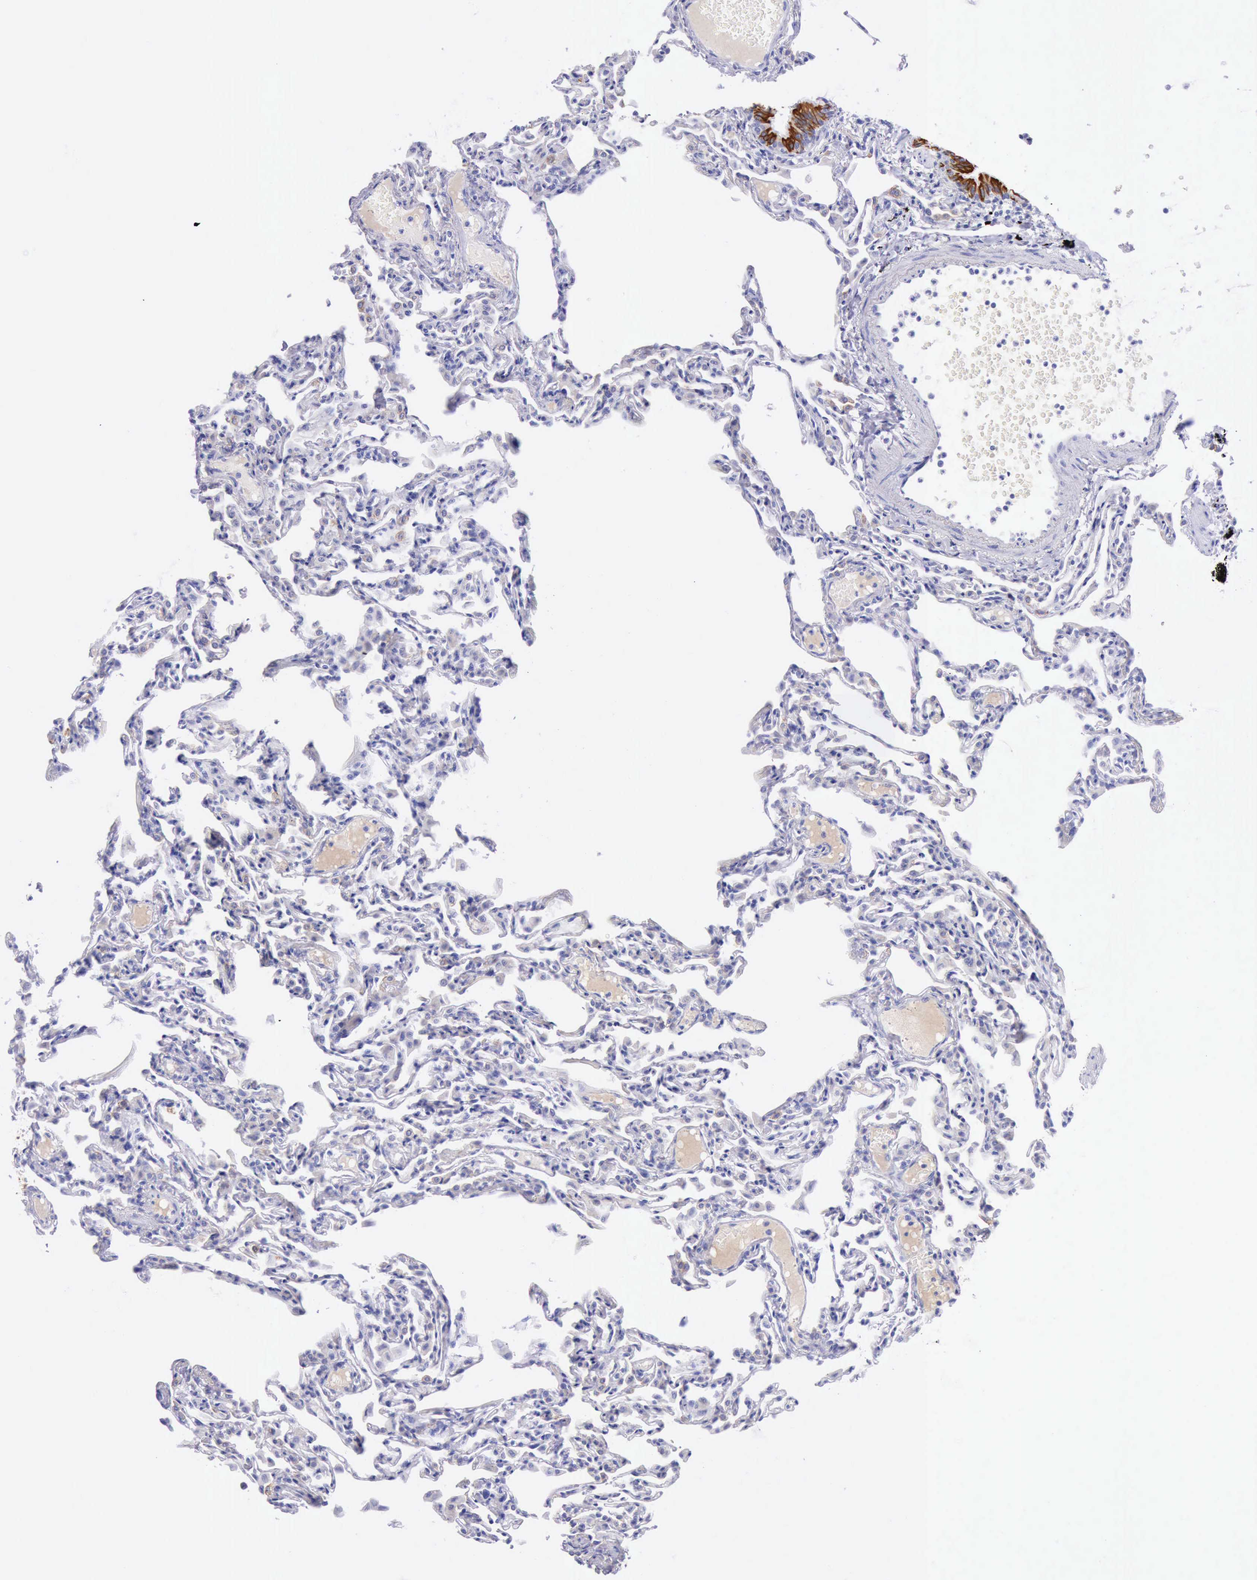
{"staining": {"intensity": "negative", "quantity": "none", "location": "none"}, "tissue": "lung", "cell_type": "Alveolar cells", "image_type": "normal", "snomed": [{"axis": "morphology", "description": "Normal tissue, NOS"}, {"axis": "topography", "description": "Lung"}], "caption": "Immunohistochemistry (IHC) image of benign lung stained for a protein (brown), which reveals no positivity in alveolar cells. (Brightfield microscopy of DAB (3,3'-diaminobenzidine) immunohistochemistry (IHC) at high magnification).", "gene": "KRT8", "patient": {"sex": "female", "age": 49}}